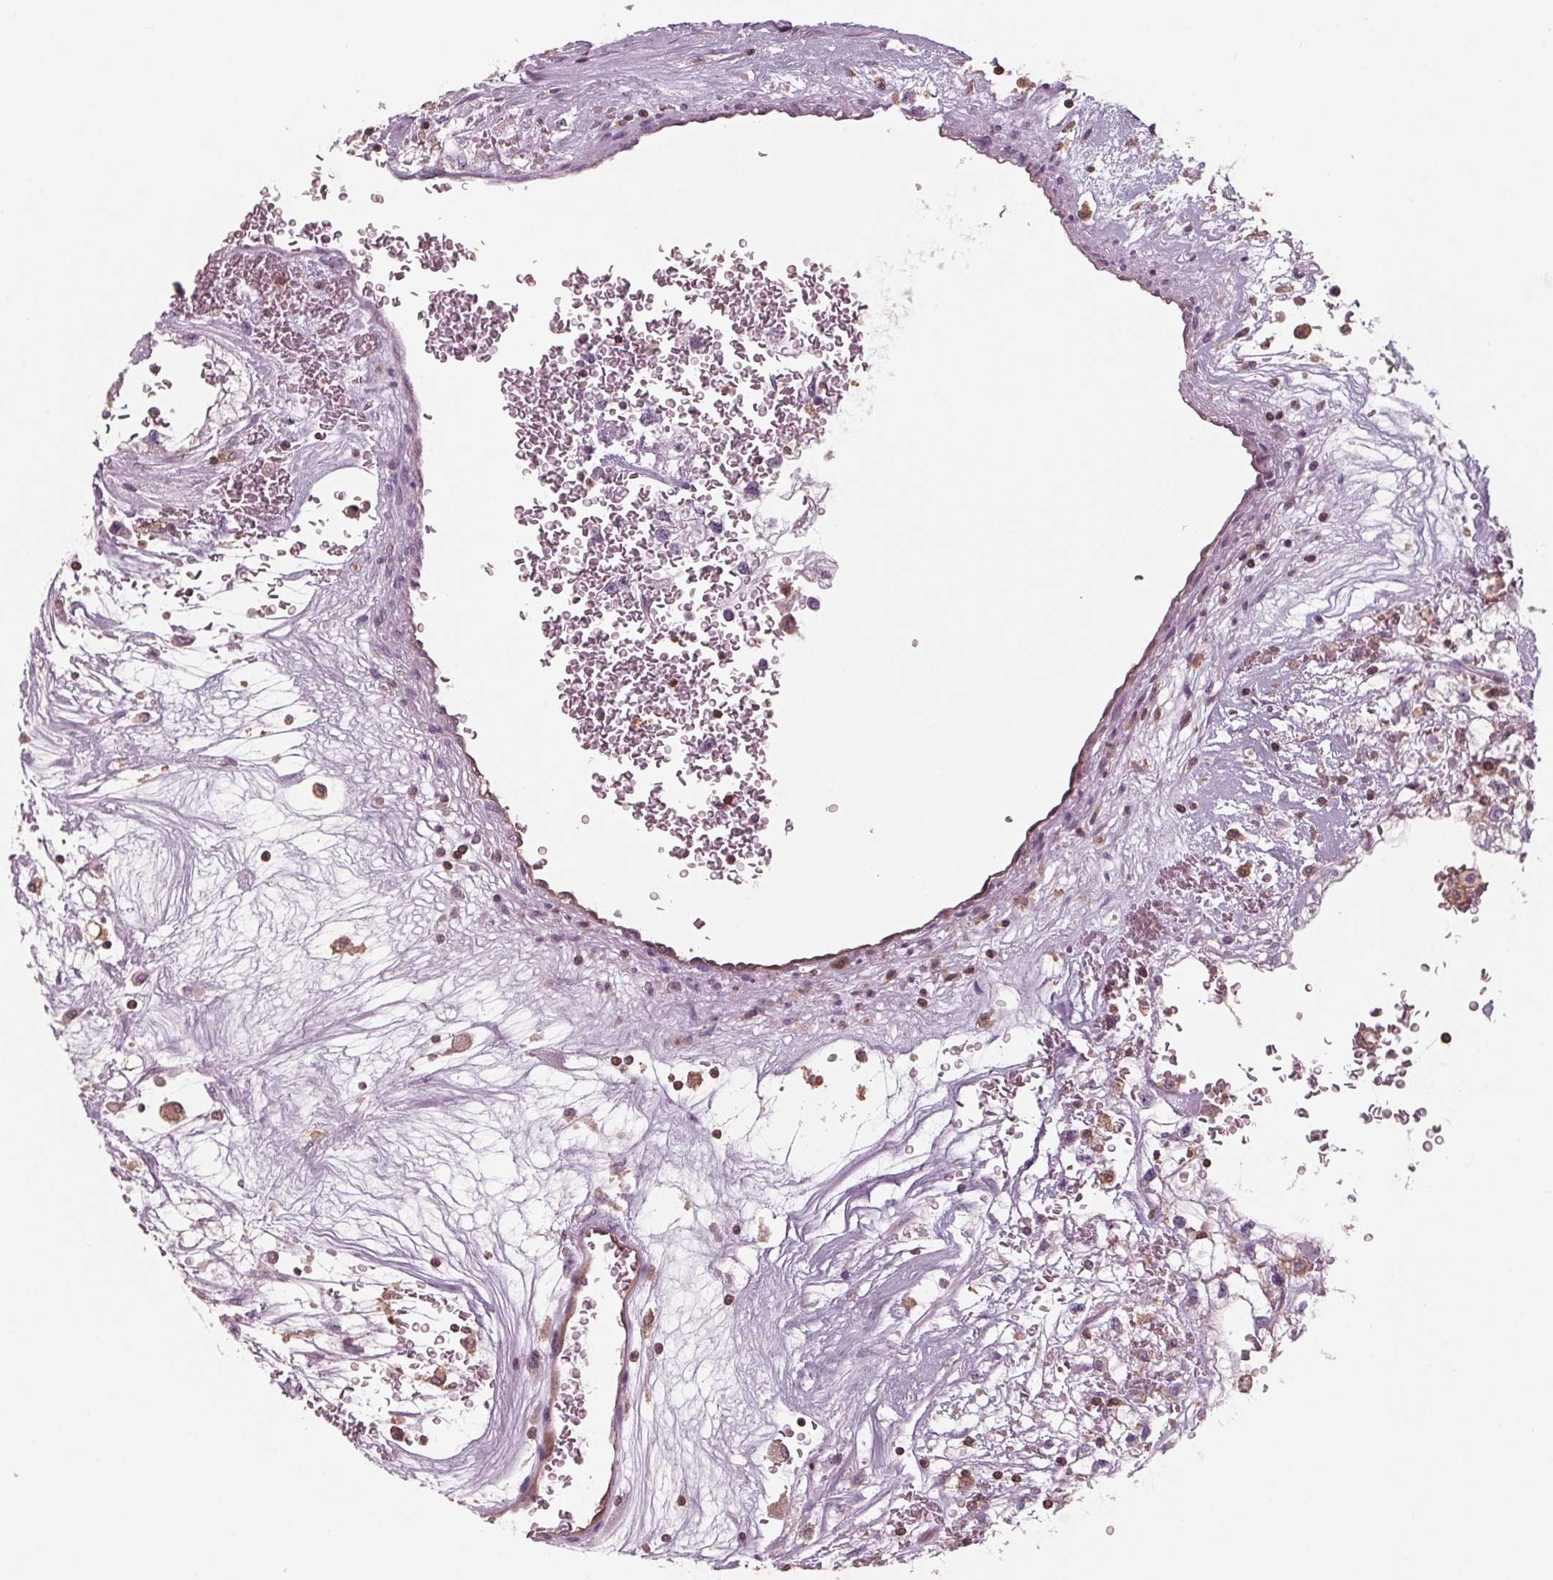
{"staining": {"intensity": "negative", "quantity": "none", "location": "none"}, "tissue": "renal cancer", "cell_type": "Tumor cells", "image_type": "cancer", "snomed": [{"axis": "morphology", "description": "Adenocarcinoma, NOS"}, {"axis": "topography", "description": "Kidney"}], "caption": "Immunohistochemical staining of human renal adenocarcinoma demonstrates no significant positivity in tumor cells.", "gene": "ARHGAP25", "patient": {"sex": "male", "age": 59}}